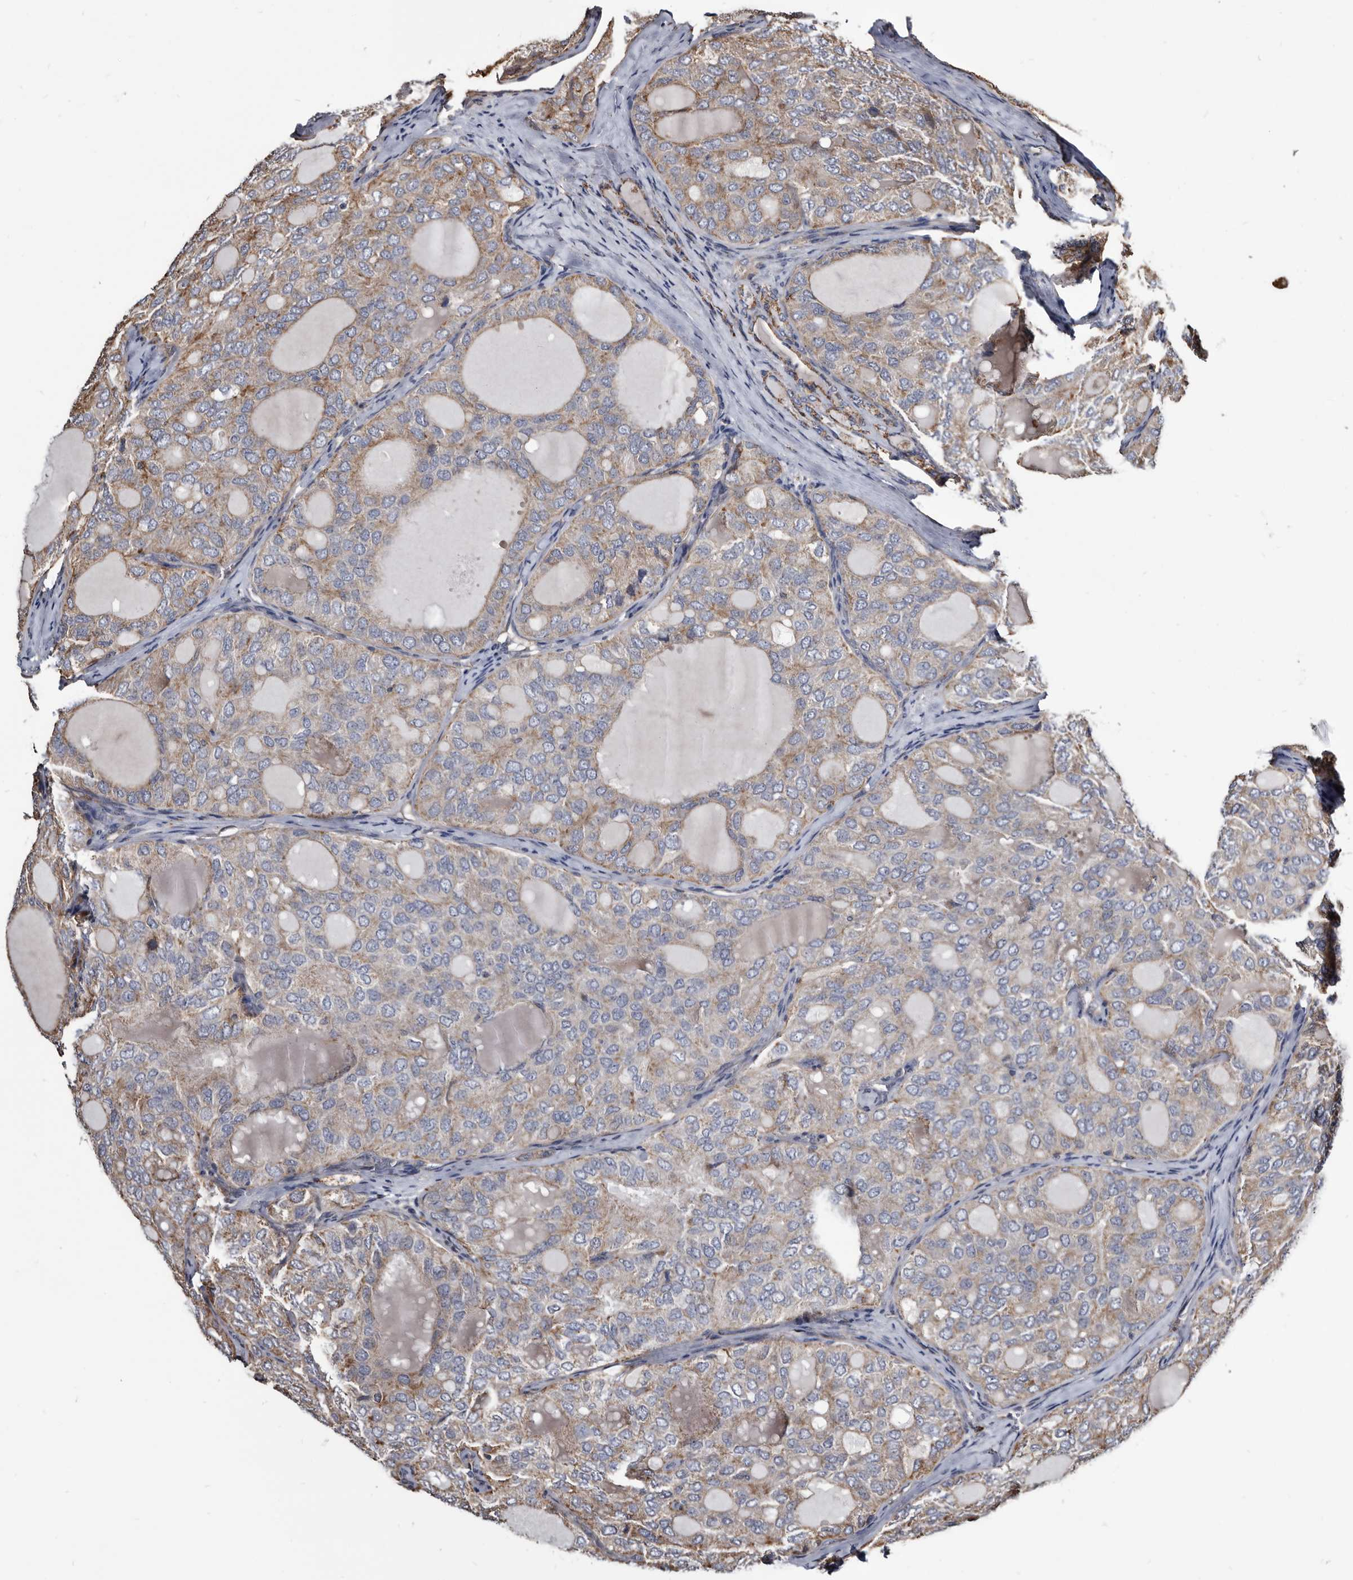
{"staining": {"intensity": "weak", "quantity": "25%-75%", "location": "cytoplasmic/membranous"}, "tissue": "thyroid cancer", "cell_type": "Tumor cells", "image_type": "cancer", "snomed": [{"axis": "morphology", "description": "Follicular adenoma carcinoma, NOS"}, {"axis": "topography", "description": "Thyroid gland"}], "caption": "A micrograph showing weak cytoplasmic/membranous expression in approximately 25%-75% of tumor cells in thyroid cancer, as visualized by brown immunohistochemical staining.", "gene": "CTSA", "patient": {"sex": "male", "age": 75}}